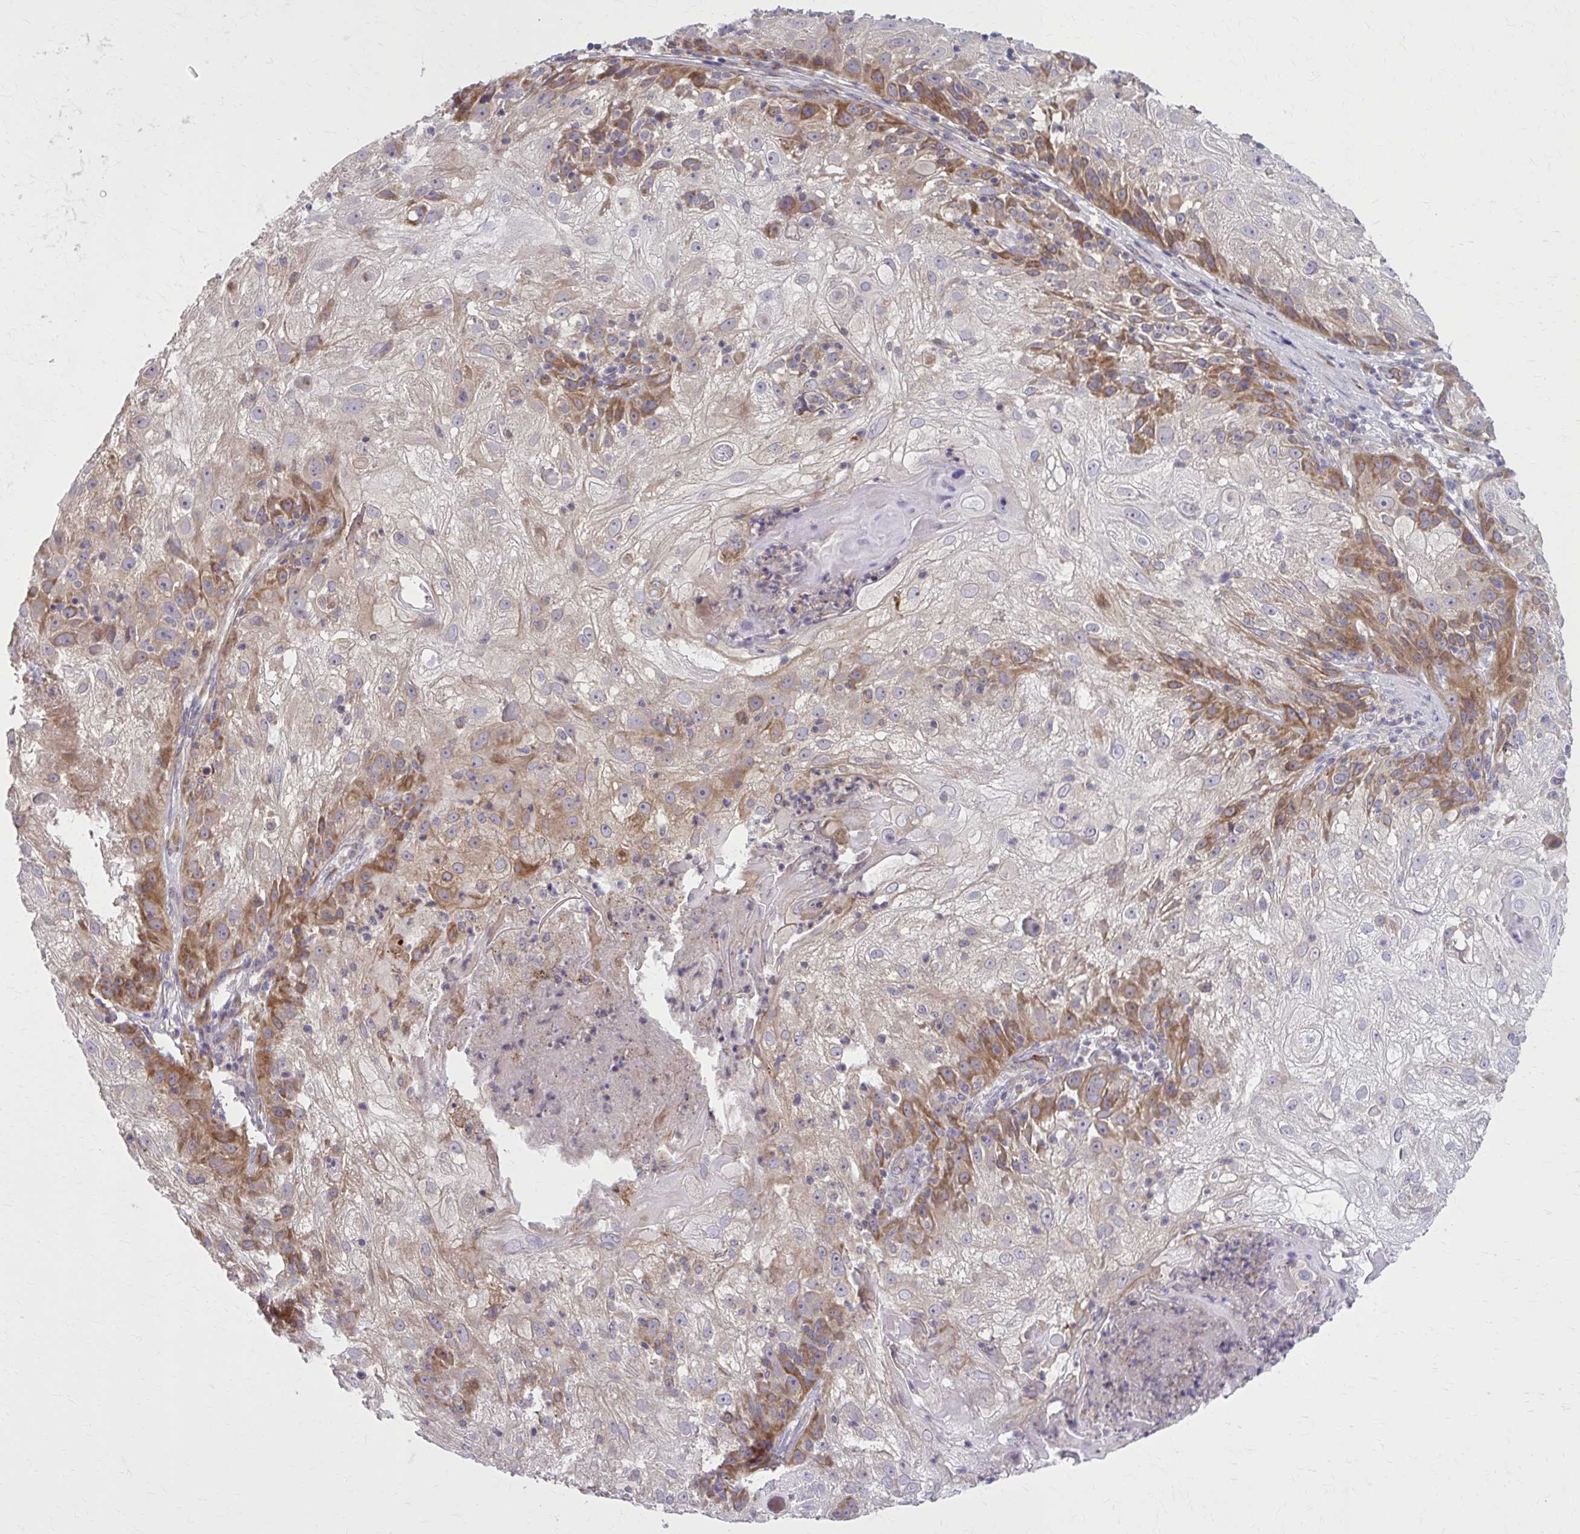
{"staining": {"intensity": "moderate", "quantity": "25%-75%", "location": "cytoplasmic/membranous"}, "tissue": "skin cancer", "cell_type": "Tumor cells", "image_type": "cancer", "snomed": [{"axis": "morphology", "description": "Normal tissue, NOS"}, {"axis": "morphology", "description": "Squamous cell carcinoma, NOS"}, {"axis": "topography", "description": "Skin"}], "caption": "Approximately 25%-75% of tumor cells in human skin cancer exhibit moderate cytoplasmic/membranous protein staining as visualized by brown immunohistochemical staining.", "gene": "SNF8", "patient": {"sex": "female", "age": 83}}